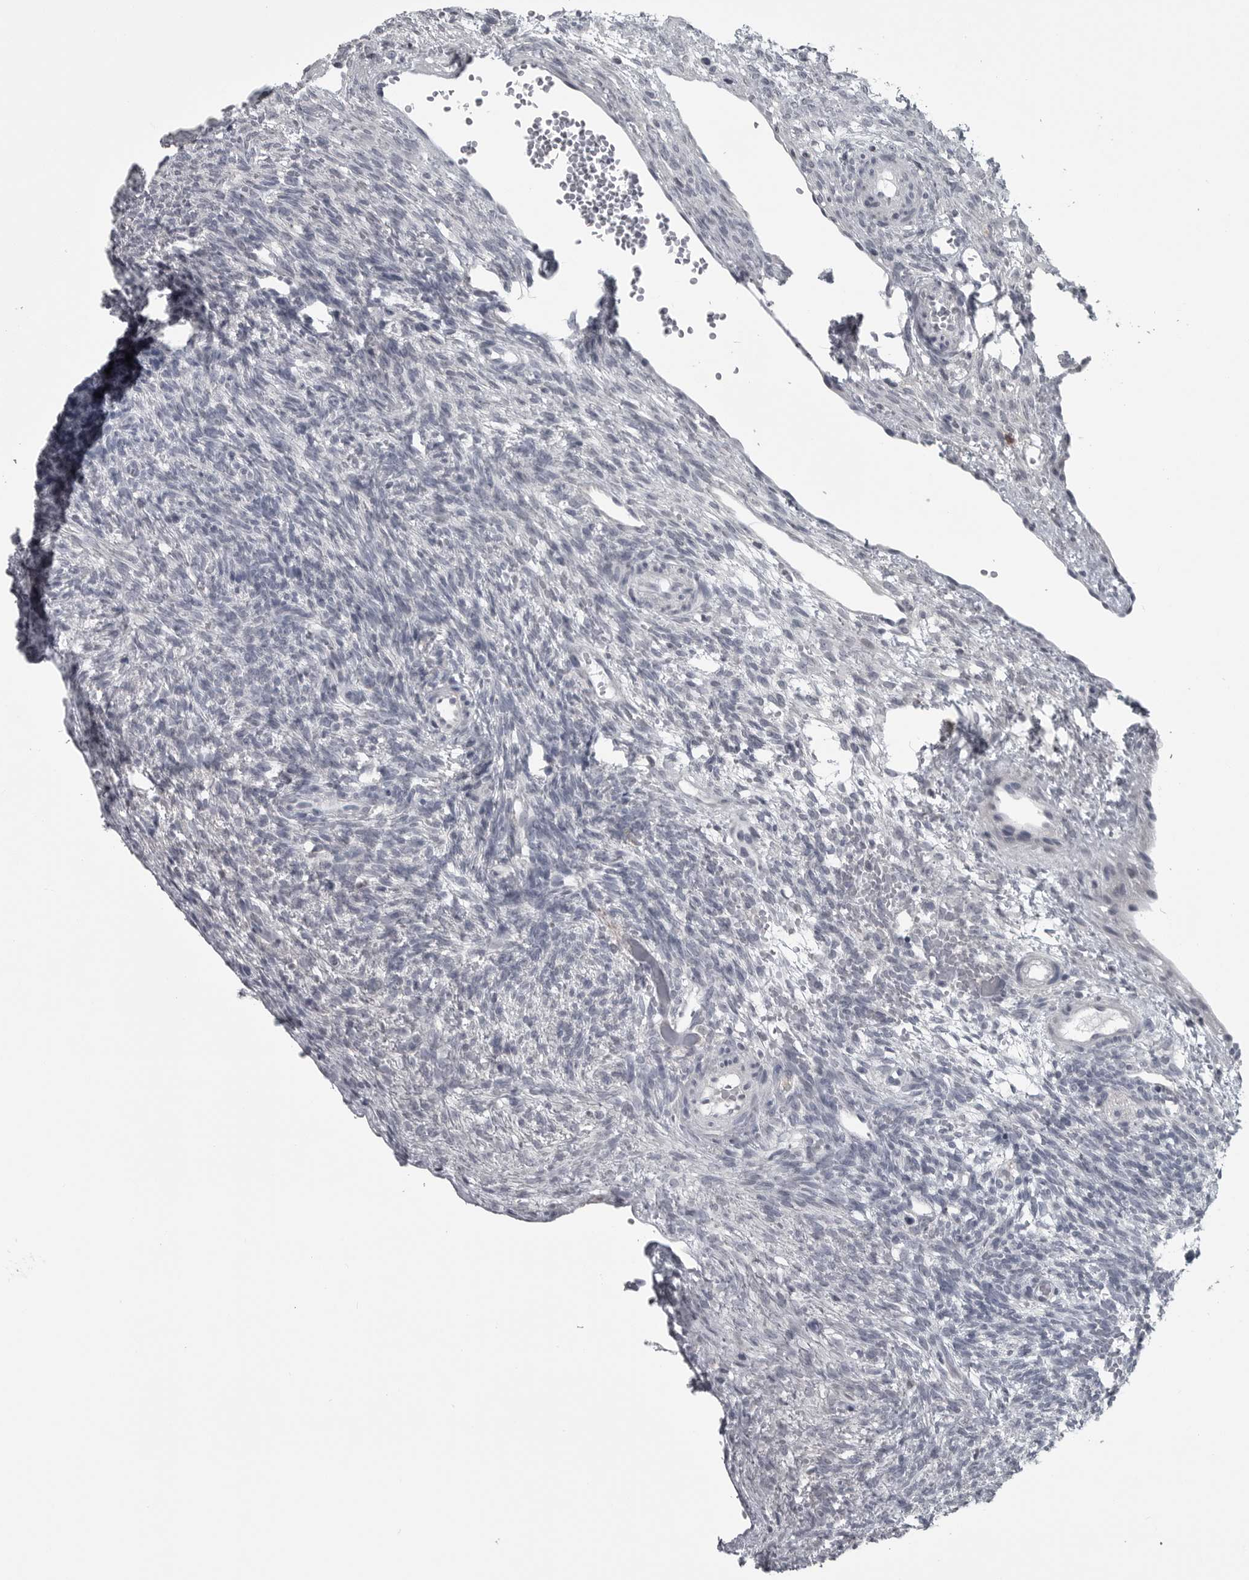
{"staining": {"intensity": "negative", "quantity": "none", "location": "none"}, "tissue": "ovary", "cell_type": "Follicle cells", "image_type": "normal", "snomed": [{"axis": "morphology", "description": "Normal tissue, NOS"}, {"axis": "topography", "description": "Ovary"}], "caption": "Follicle cells are negative for protein expression in benign human ovary. (Stains: DAB (3,3'-diaminobenzidine) immunohistochemistry (IHC) with hematoxylin counter stain, Microscopy: brightfield microscopy at high magnification).", "gene": "LYSMD1", "patient": {"sex": "female", "age": 34}}